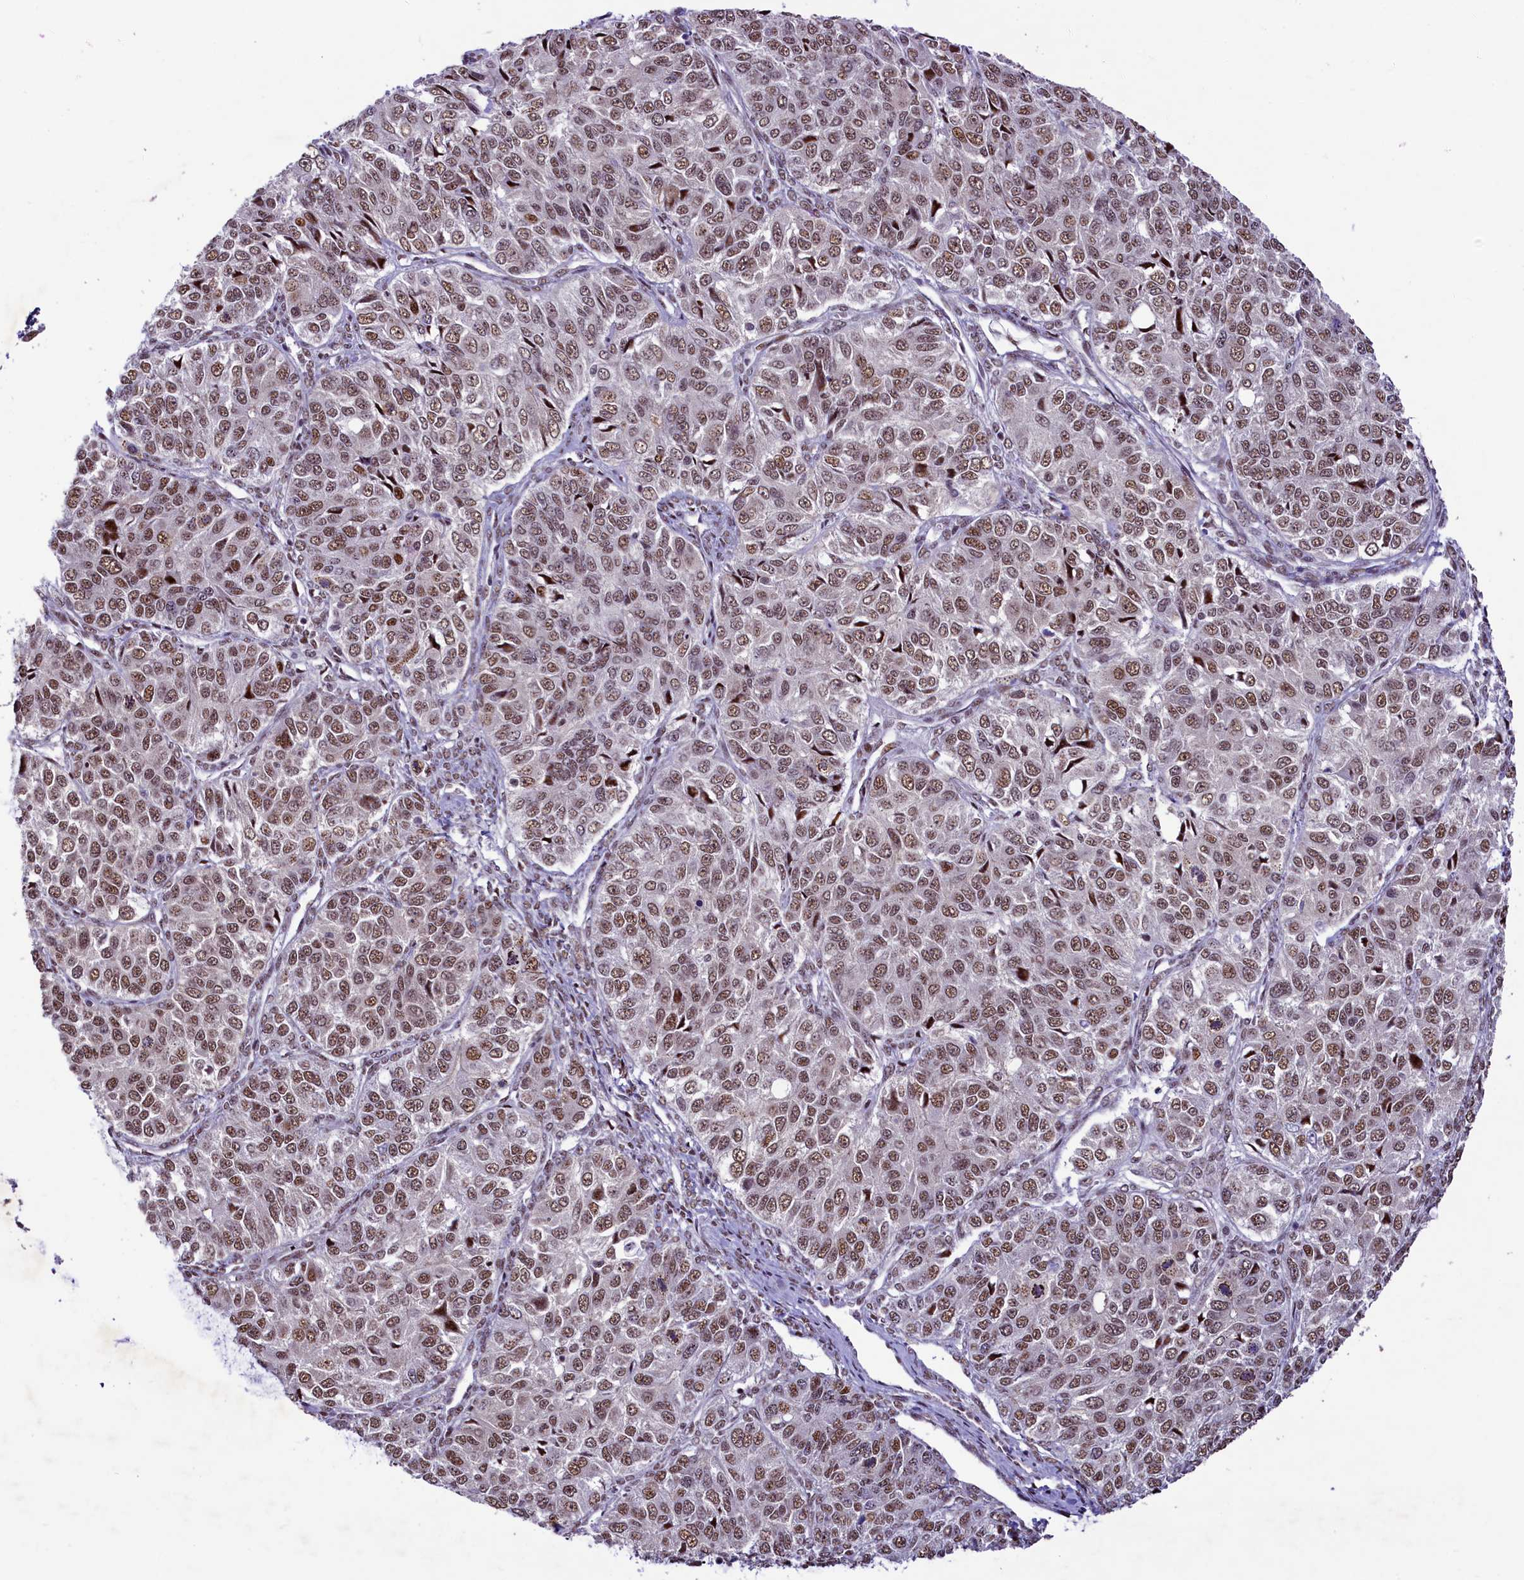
{"staining": {"intensity": "moderate", "quantity": ">75%", "location": "nuclear"}, "tissue": "ovarian cancer", "cell_type": "Tumor cells", "image_type": "cancer", "snomed": [{"axis": "morphology", "description": "Carcinoma, endometroid"}, {"axis": "topography", "description": "Ovary"}], "caption": "Immunohistochemistry (IHC) micrograph of neoplastic tissue: ovarian cancer (endometroid carcinoma) stained using immunohistochemistry shows medium levels of moderate protein expression localized specifically in the nuclear of tumor cells, appearing as a nuclear brown color.", "gene": "ANKS3", "patient": {"sex": "female", "age": 51}}